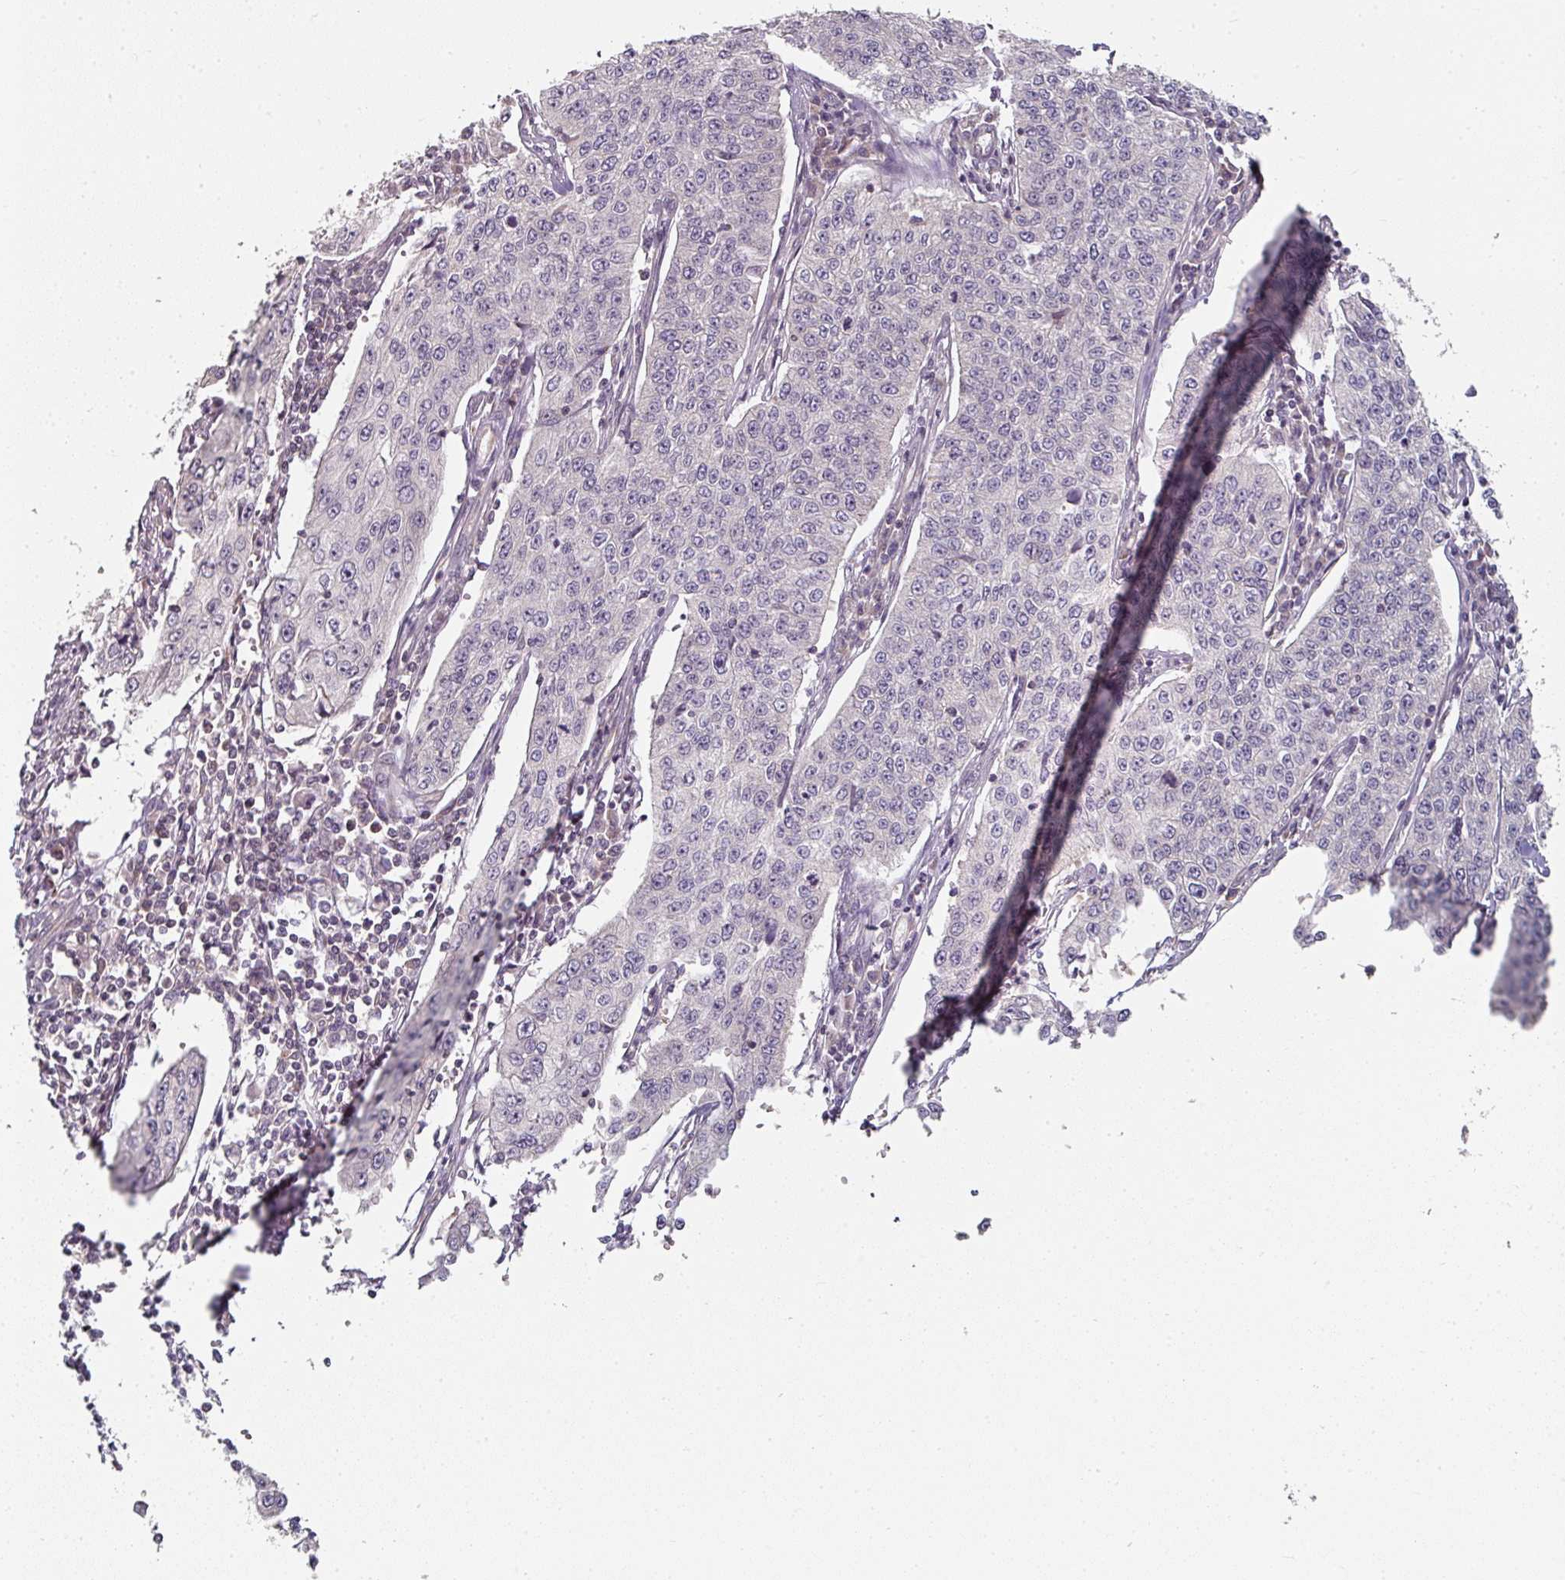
{"staining": {"intensity": "negative", "quantity": "none", "location": "none"}, "tissue": "cervical cancer", "cell_type": "Tumor cells", "image_type": "cancer", "snomed": [{"axis": "morphology", "description": "Squamous cell carcinoma, NOS"}, {"axis": "topography", "description": "Cervix"}], "caption": "A high-resolution image shows immunohistochemistry (IHC) staining of cervical cancer, which shows no significant expression in tumor cells.", "gene": "MAP2K2", "patient": {"sex": "female", "age": 35}}